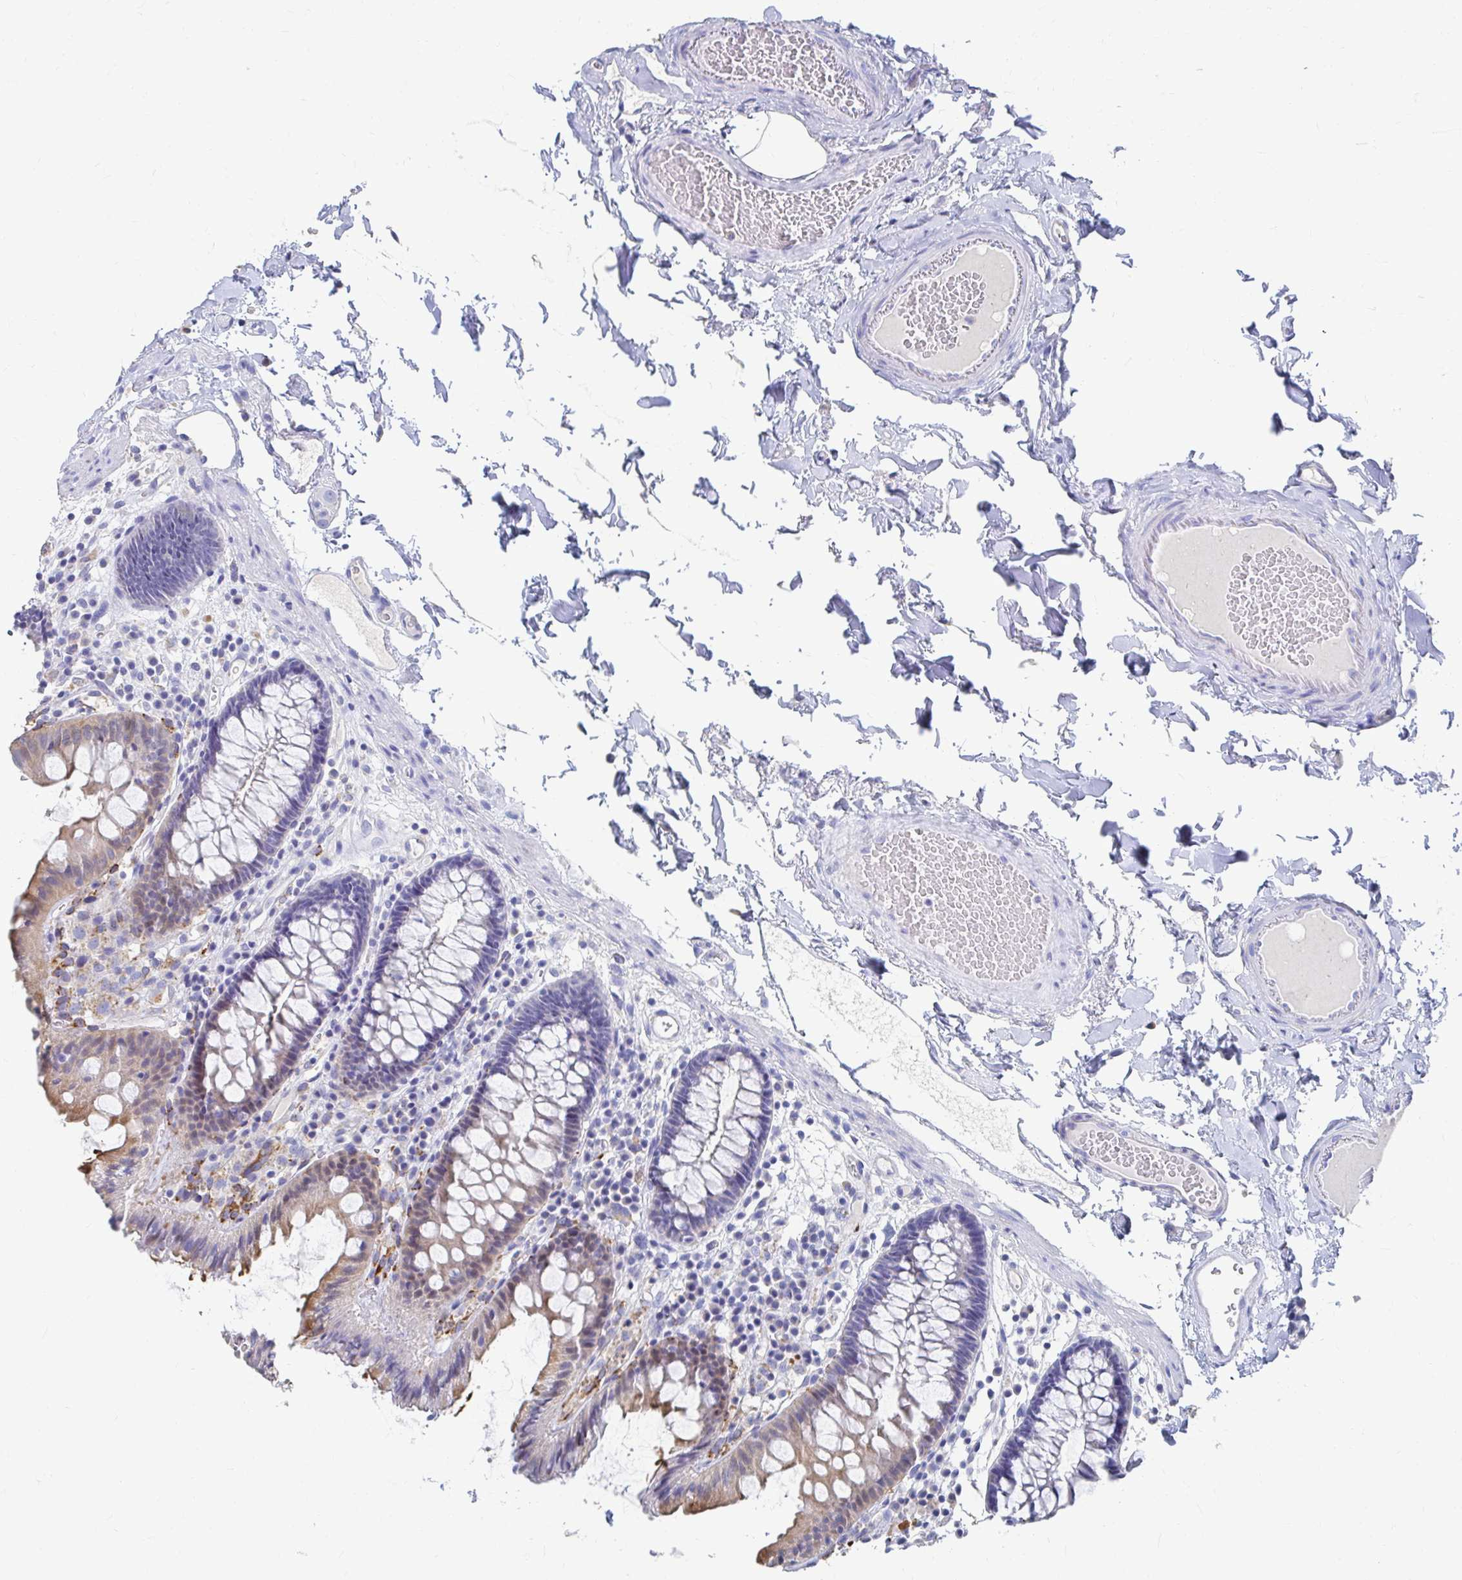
{"staining": {"intensity": "negative", "quantity": "none", "location": "none"}, "tissue": "colon", "cell_type": "Endothelial cells", "image_type": "normal", "snomed": [{"axis": "morphology", "description": "Normal tissue, NOS"}, {"axis": "topography", "description": "Colon"}], "caption": "Immunohistochemical staining of normal colon demonstrates no significant positivity in endothelial cells.", "gene": "LAMC3", "patient": {"sex": "male", "age": 84}}